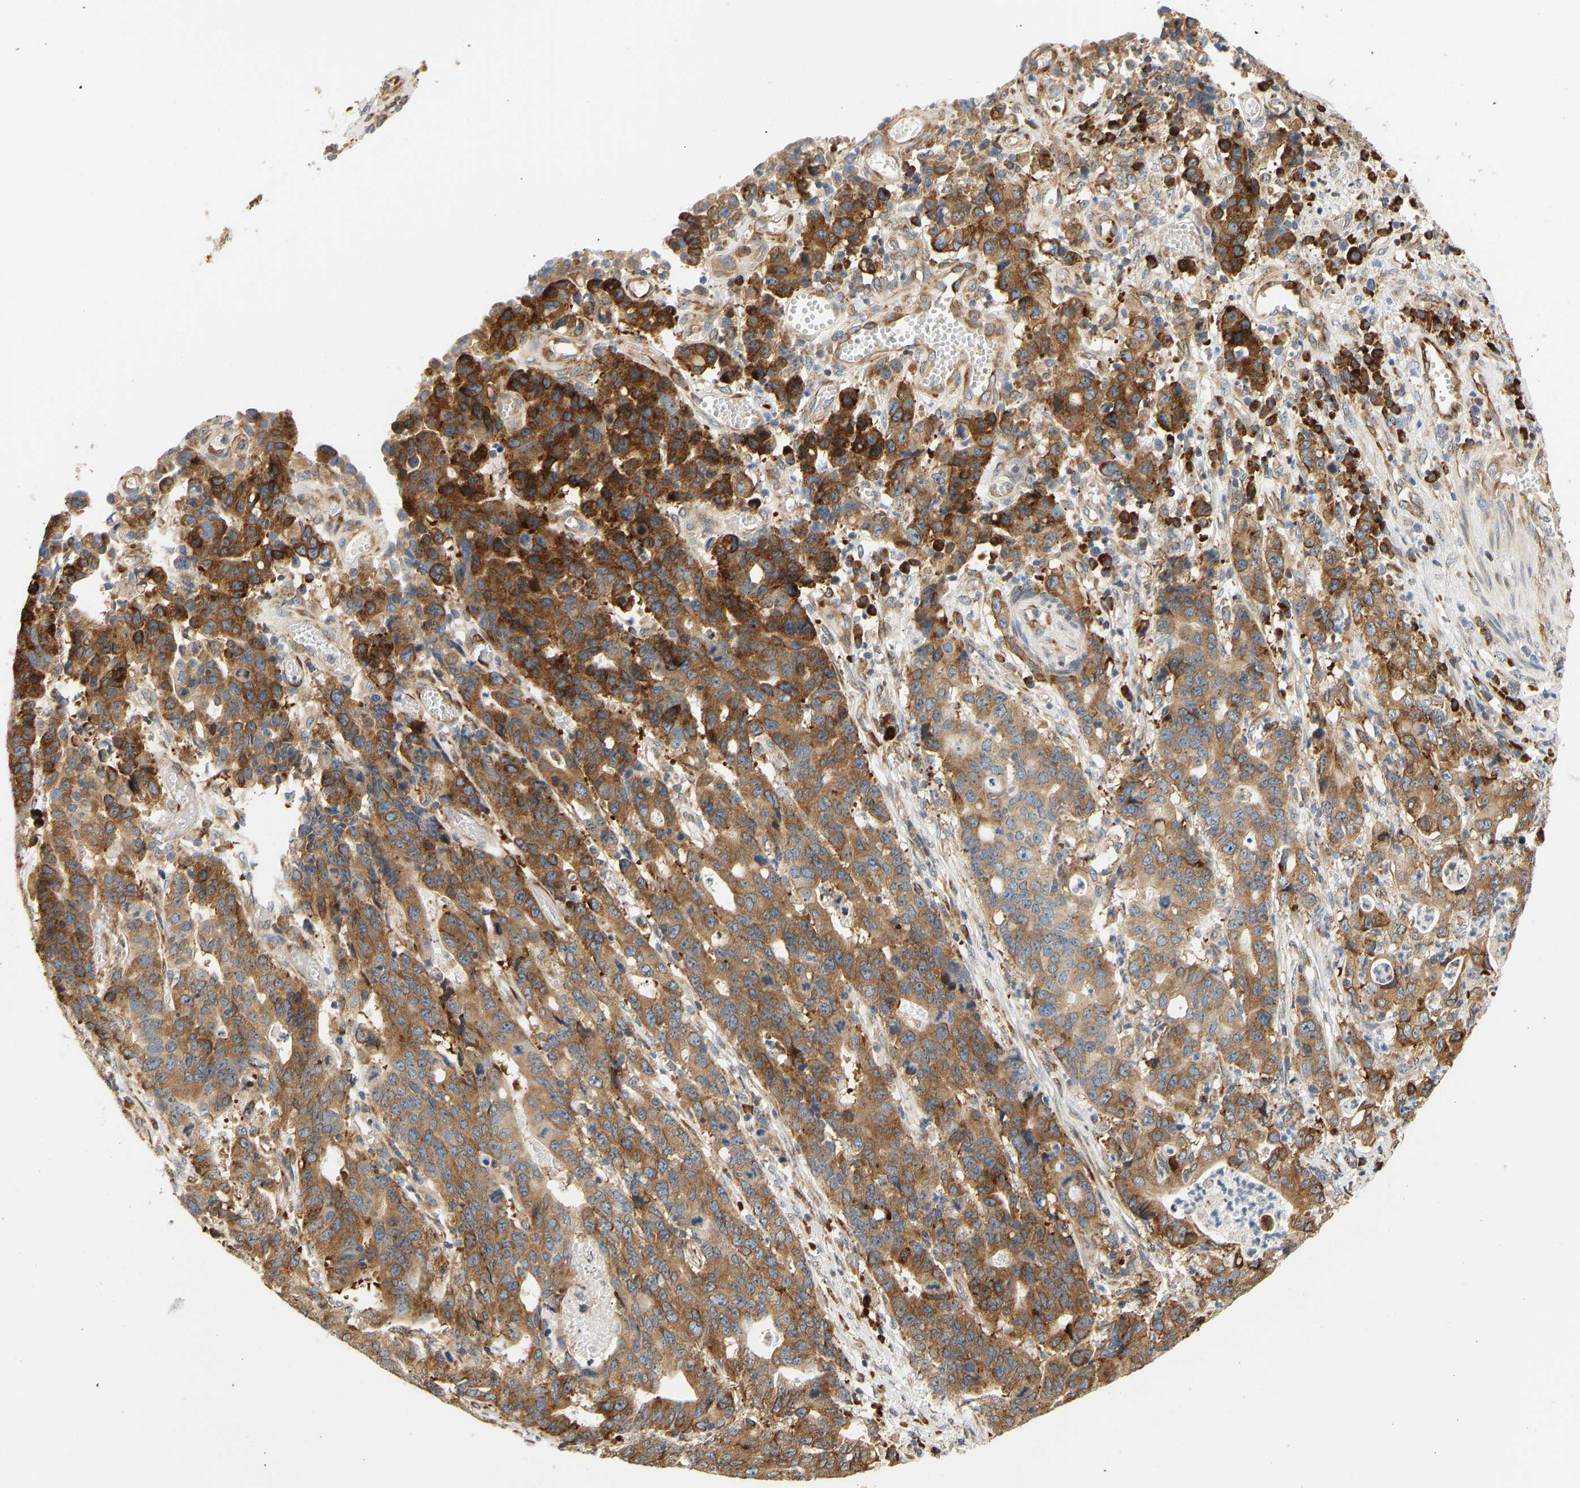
{"staining": {"intensity": "strong", "quantity": ">75%", "location": "cytoplasmic/membranous"}, "tissue": "stomach cancer", "cell_type": "Tumor cells", "image_type": "cancer", "snomed": [{"axis": "morphology", "description": "Adenocarcinoma, NOS"}, {"axis": "topography", "description": "Stomach, upper"}], "caption": "Tumor cells reveal strong cytoplasmic/membranous positivity in about >75% of cells in stomach adenocarcinoma.", "gene": "RPS14", "patient": {"sex": "male", "age": 69}}